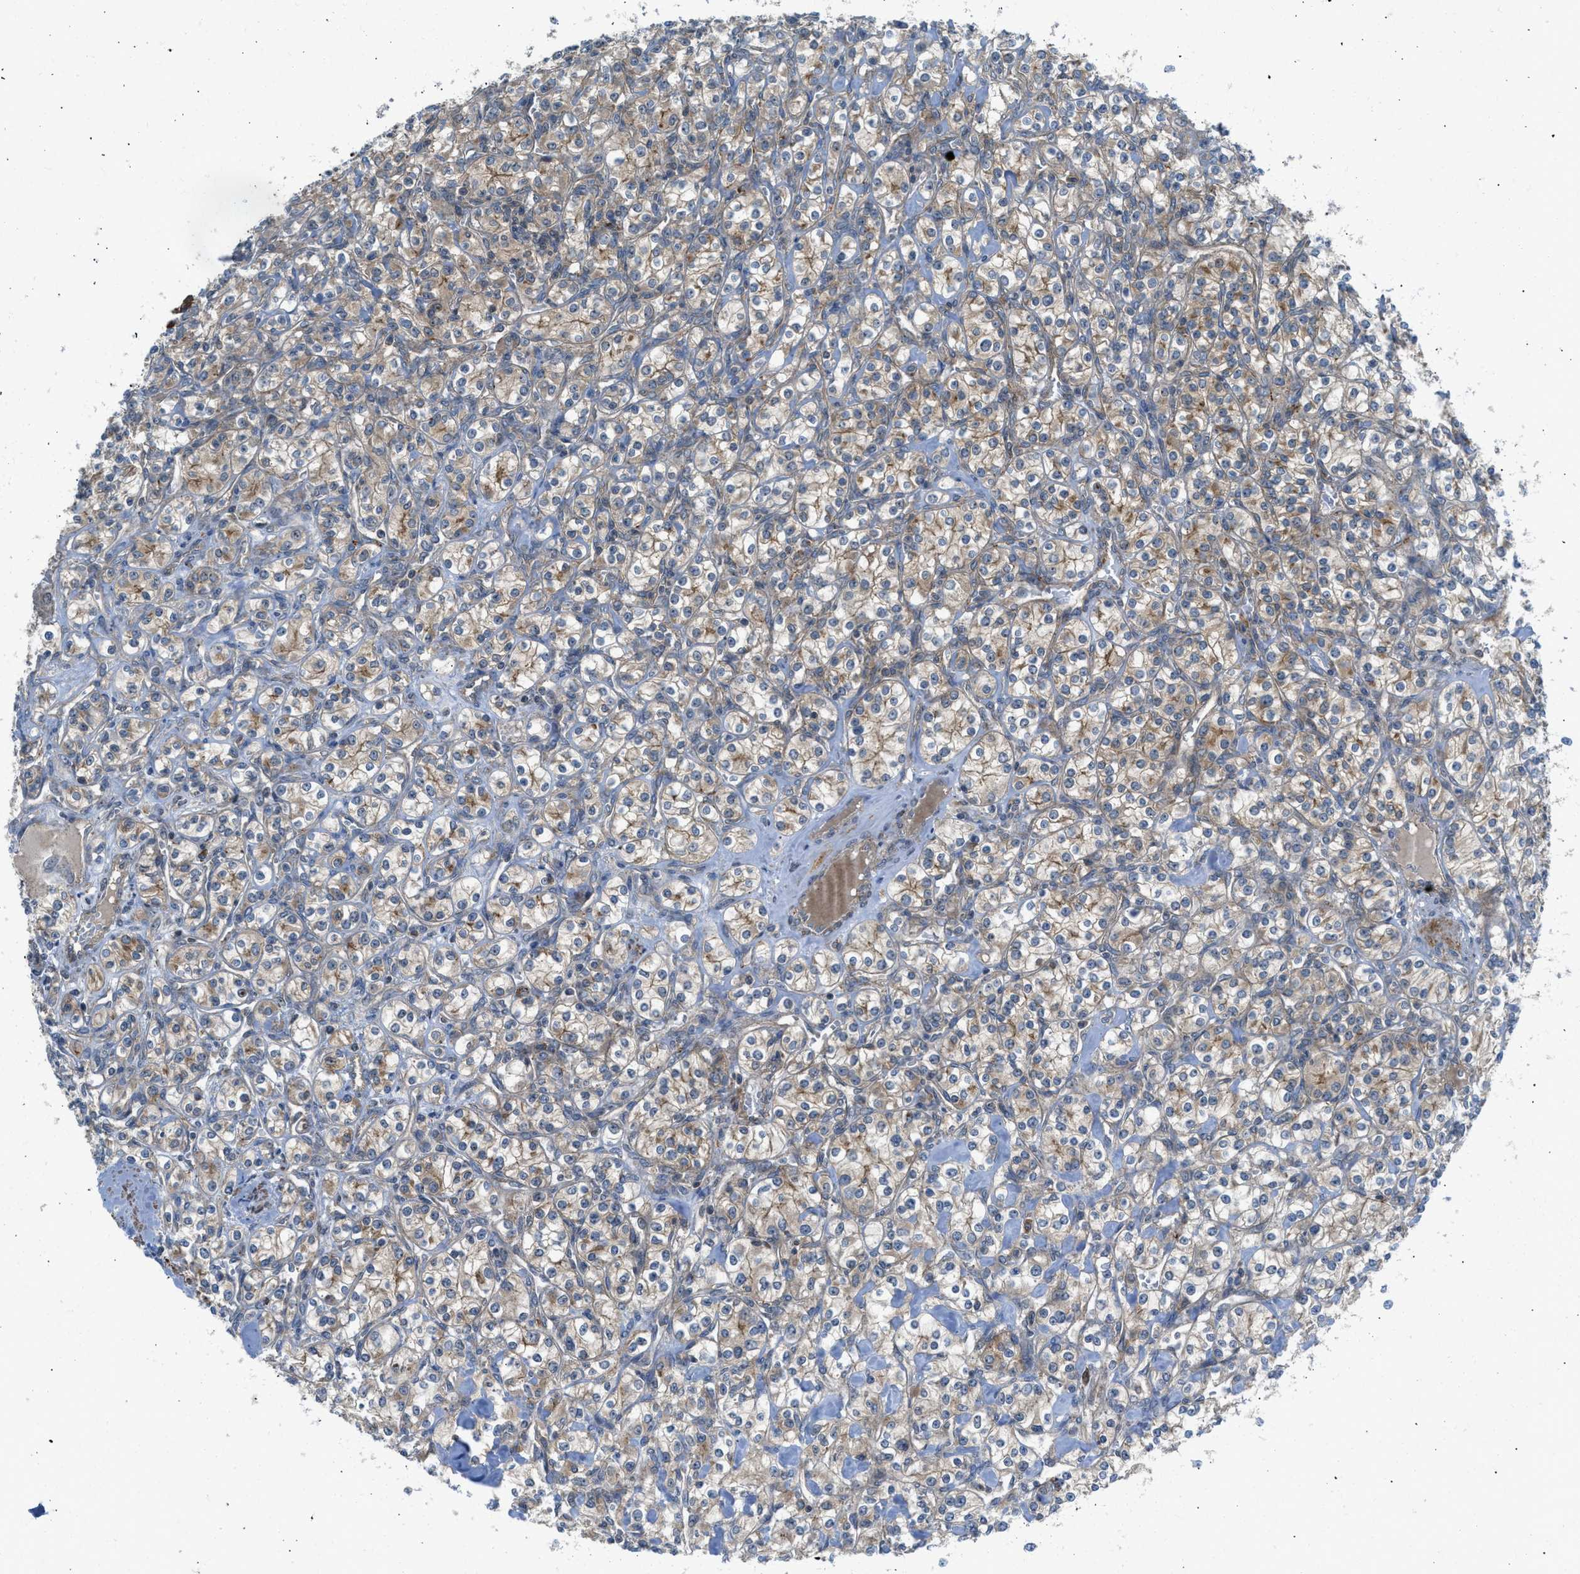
{"staining": {"intensity": "moderate", "quantity": ">75%", "location": "cytoplasmic/membranous"}, "tissue": "renal cancer", "cell_type": "Tumor cells", "image_type": "cancer", "snomed": [{"axis": "morphology", "description": "Adenocarcinoma, NOS"}, {"axis": "topography", "description": "Kidney"}], "caption": "DAB immunohistochemical staining of renal cancer shows moderate cytoplasmic/membranous protein staining in about >75% of tumor cells.", "gene": "SESN2", "patient": {"sex": "male", "age": 77}}